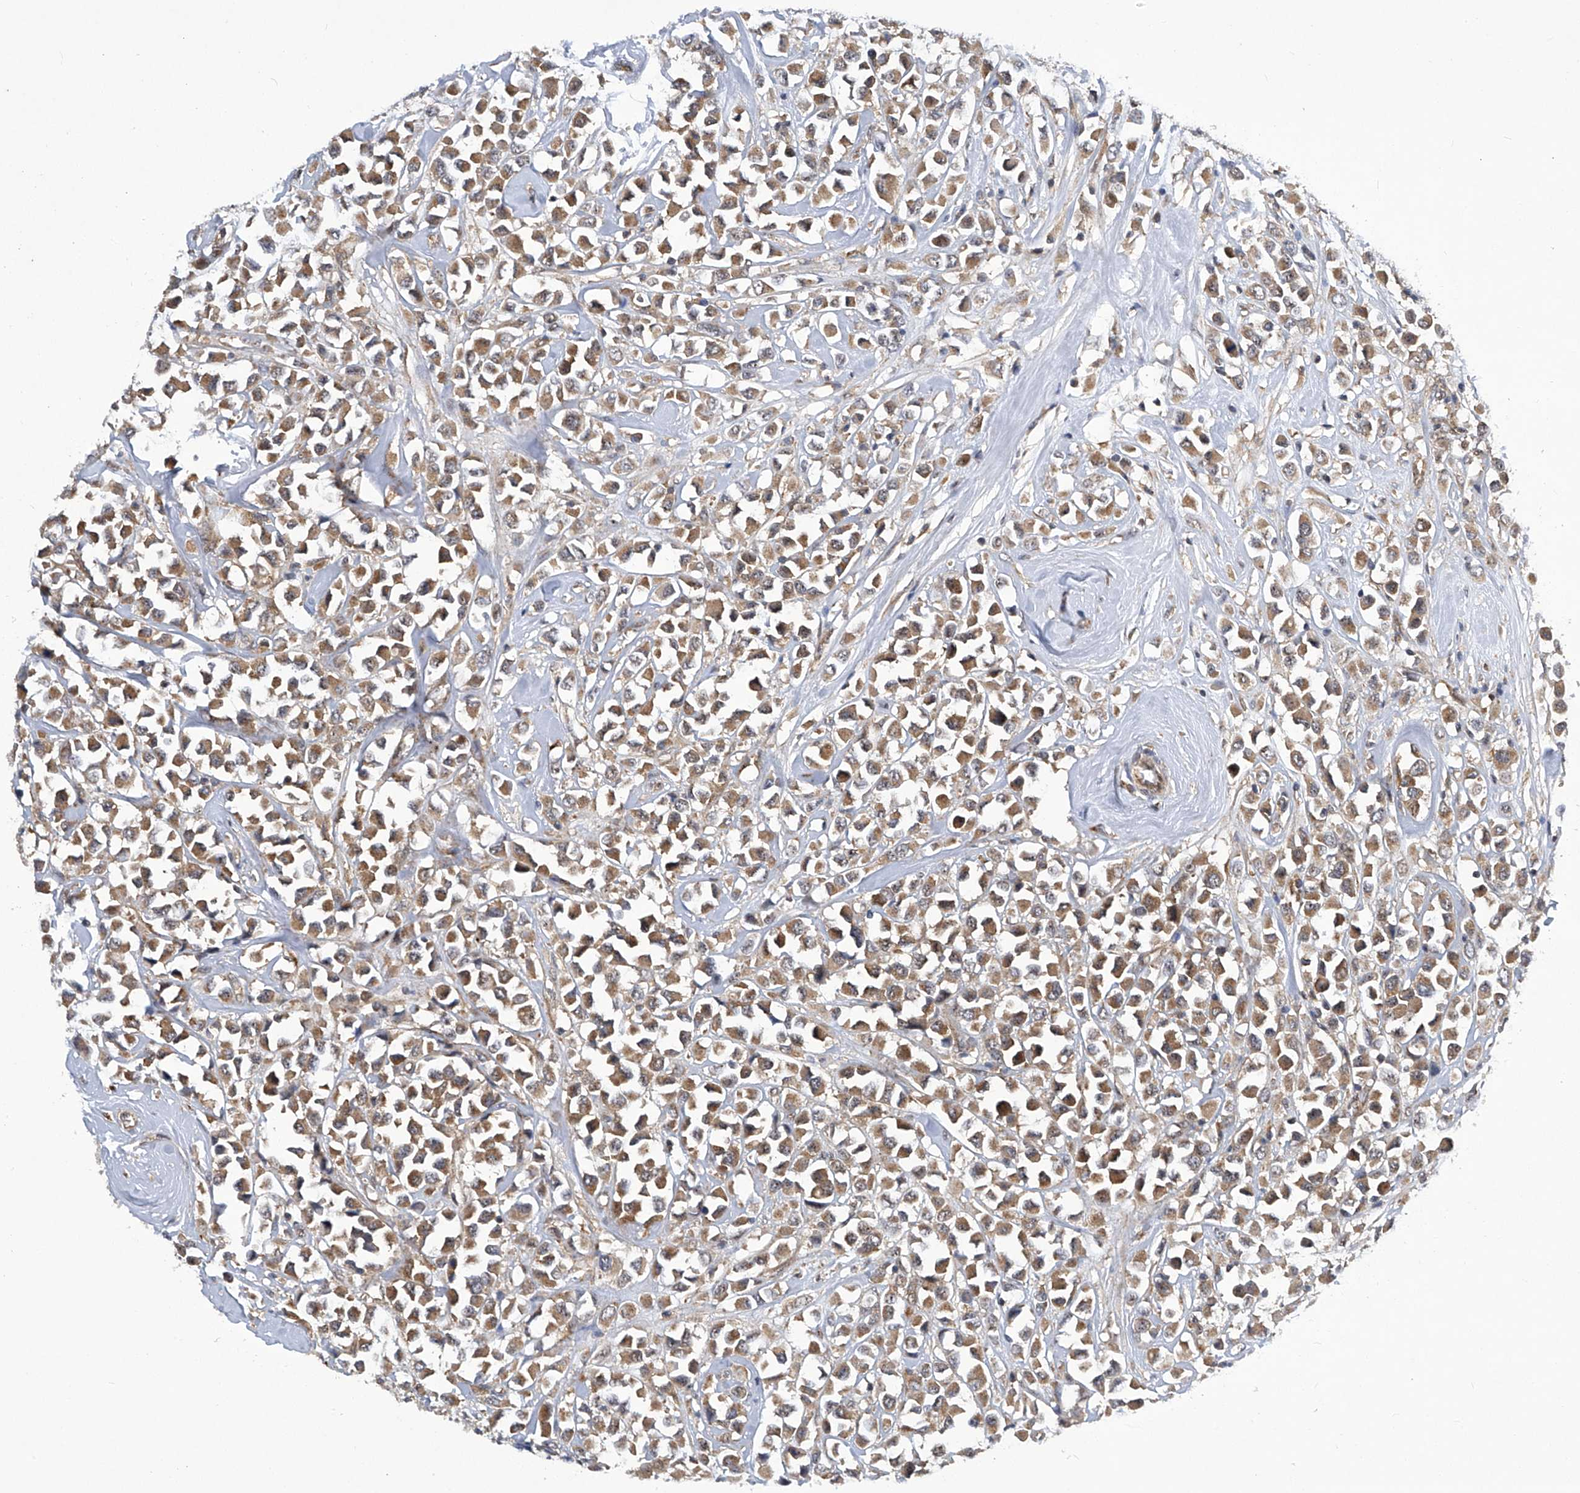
{"staining": {"intensity": "moderate", "quantity": ">75%", "location": "cytoplasmic/membranous"}, "tissue": "breast cancer", "cell_type": "Tumor cells", "image_type": "cancer", "snomed": [{"axis": "morphology", "description": "Duct carcinoma"}, {"axis": "topography", "description": "Breast"}], "caption": "Breast intraductal carcinoma stained with immunohistochemistry displays moderate cytoplasmic/membranous staining in about >75% of tumor cells. (DAB = brown stain, brightfield microscopy at high magnification).", "gene": "CISH", "patient": {"sex": "female", "age": 61}}